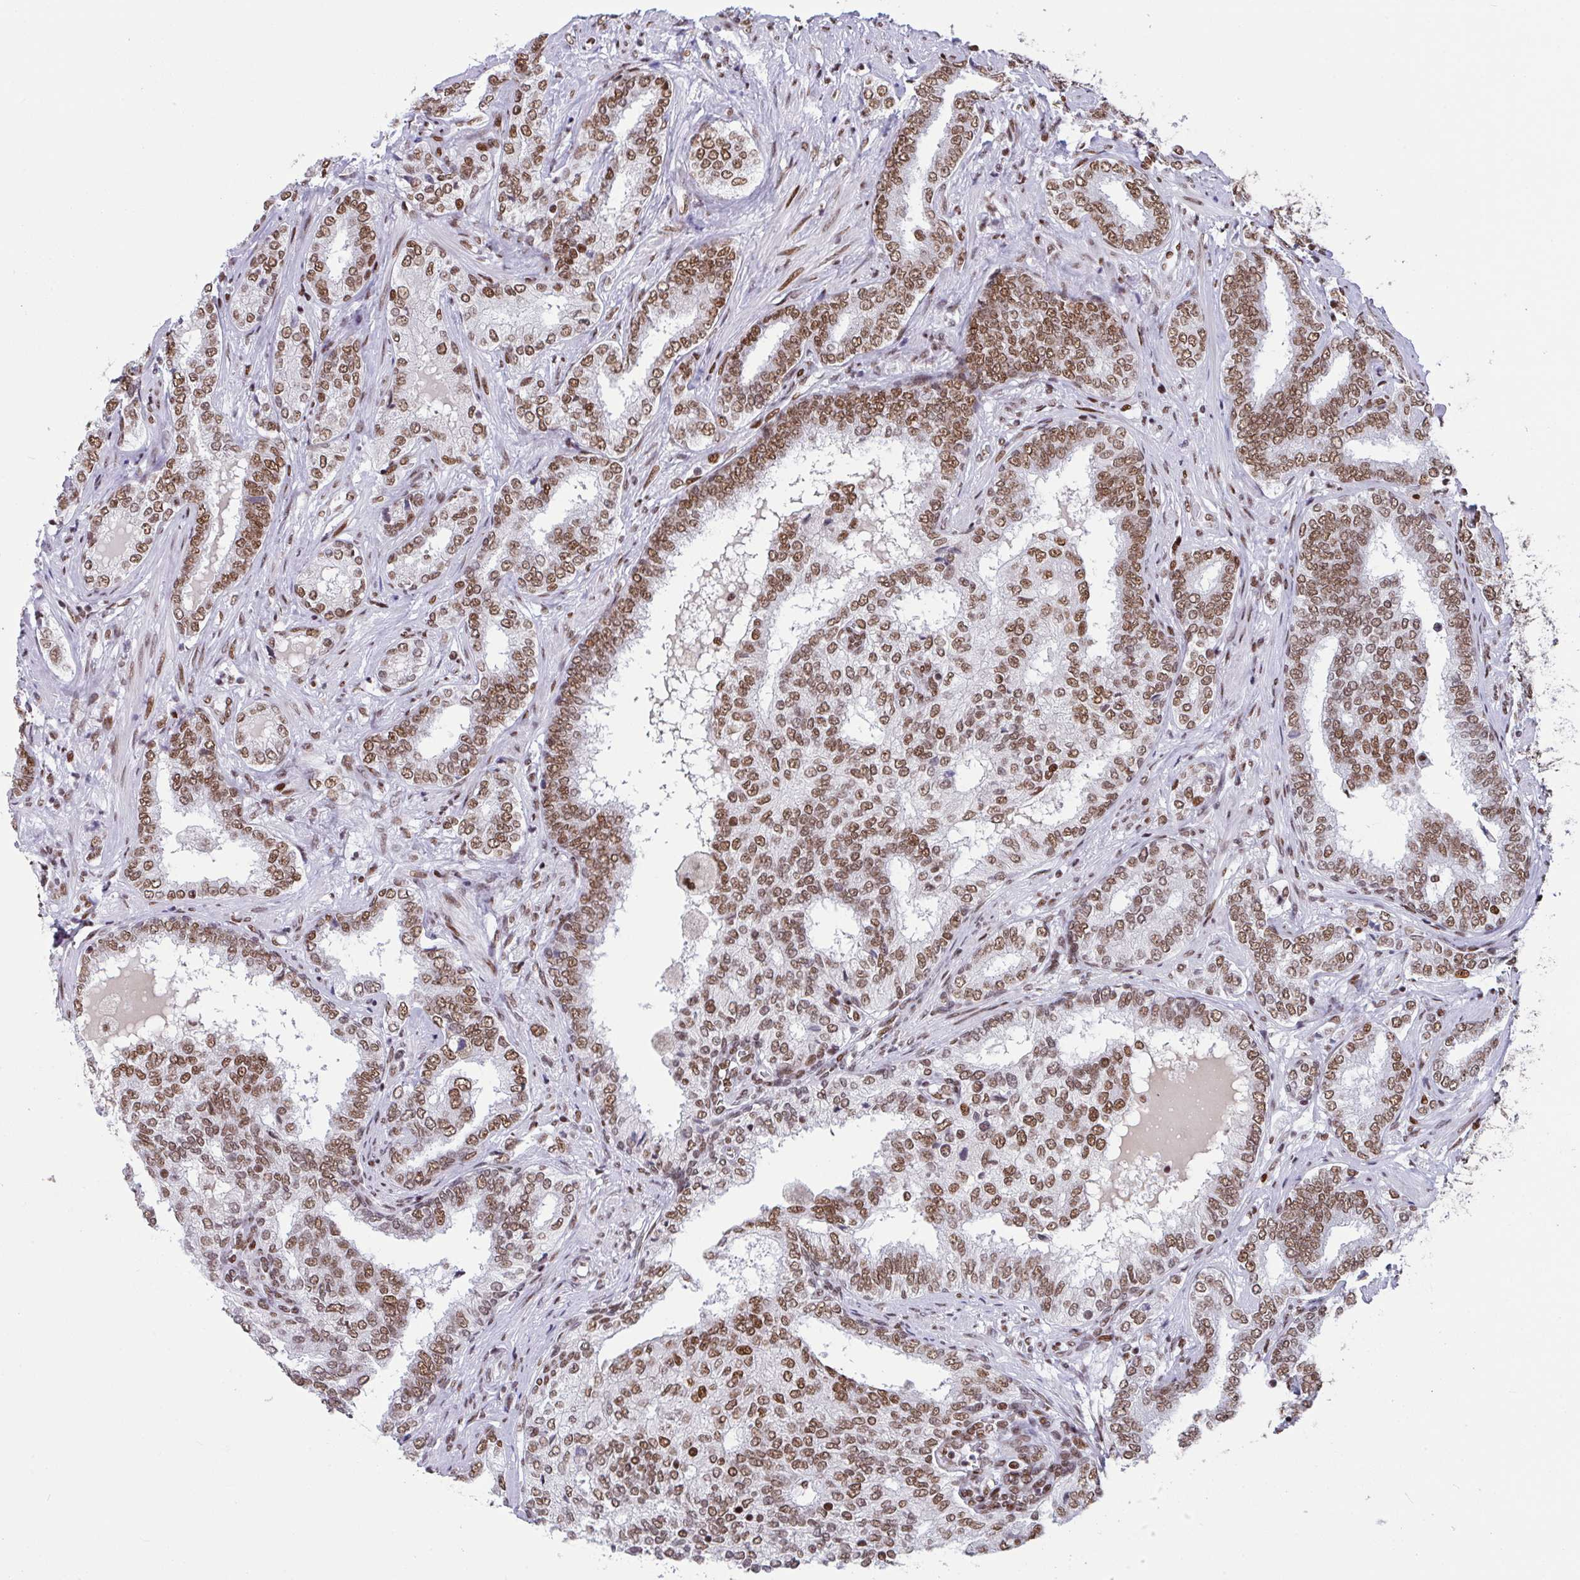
{"staining": {"intensity": "moderate", "quantity": ">75%", "location": "nuclear"}, "tissue": "prostate cancer", "cell_type": "Tumor cells", "image_type": "cancer", "snomed": [{"axis": "morphology", "description": "Adenocarcinoma, High grade"}, {"axis": "topography", "description": "Prostate"}], "caption": "An immunohistochemistry photomicrograph of neoplastic tissue is shown. Protein staining in brown labels moderate nuclear positivity in prostate cancer (high-grade adenocarcinoma) within tumor cells.", "gene": "CLP1", "patient": {"sex": "male", "age": 72}}